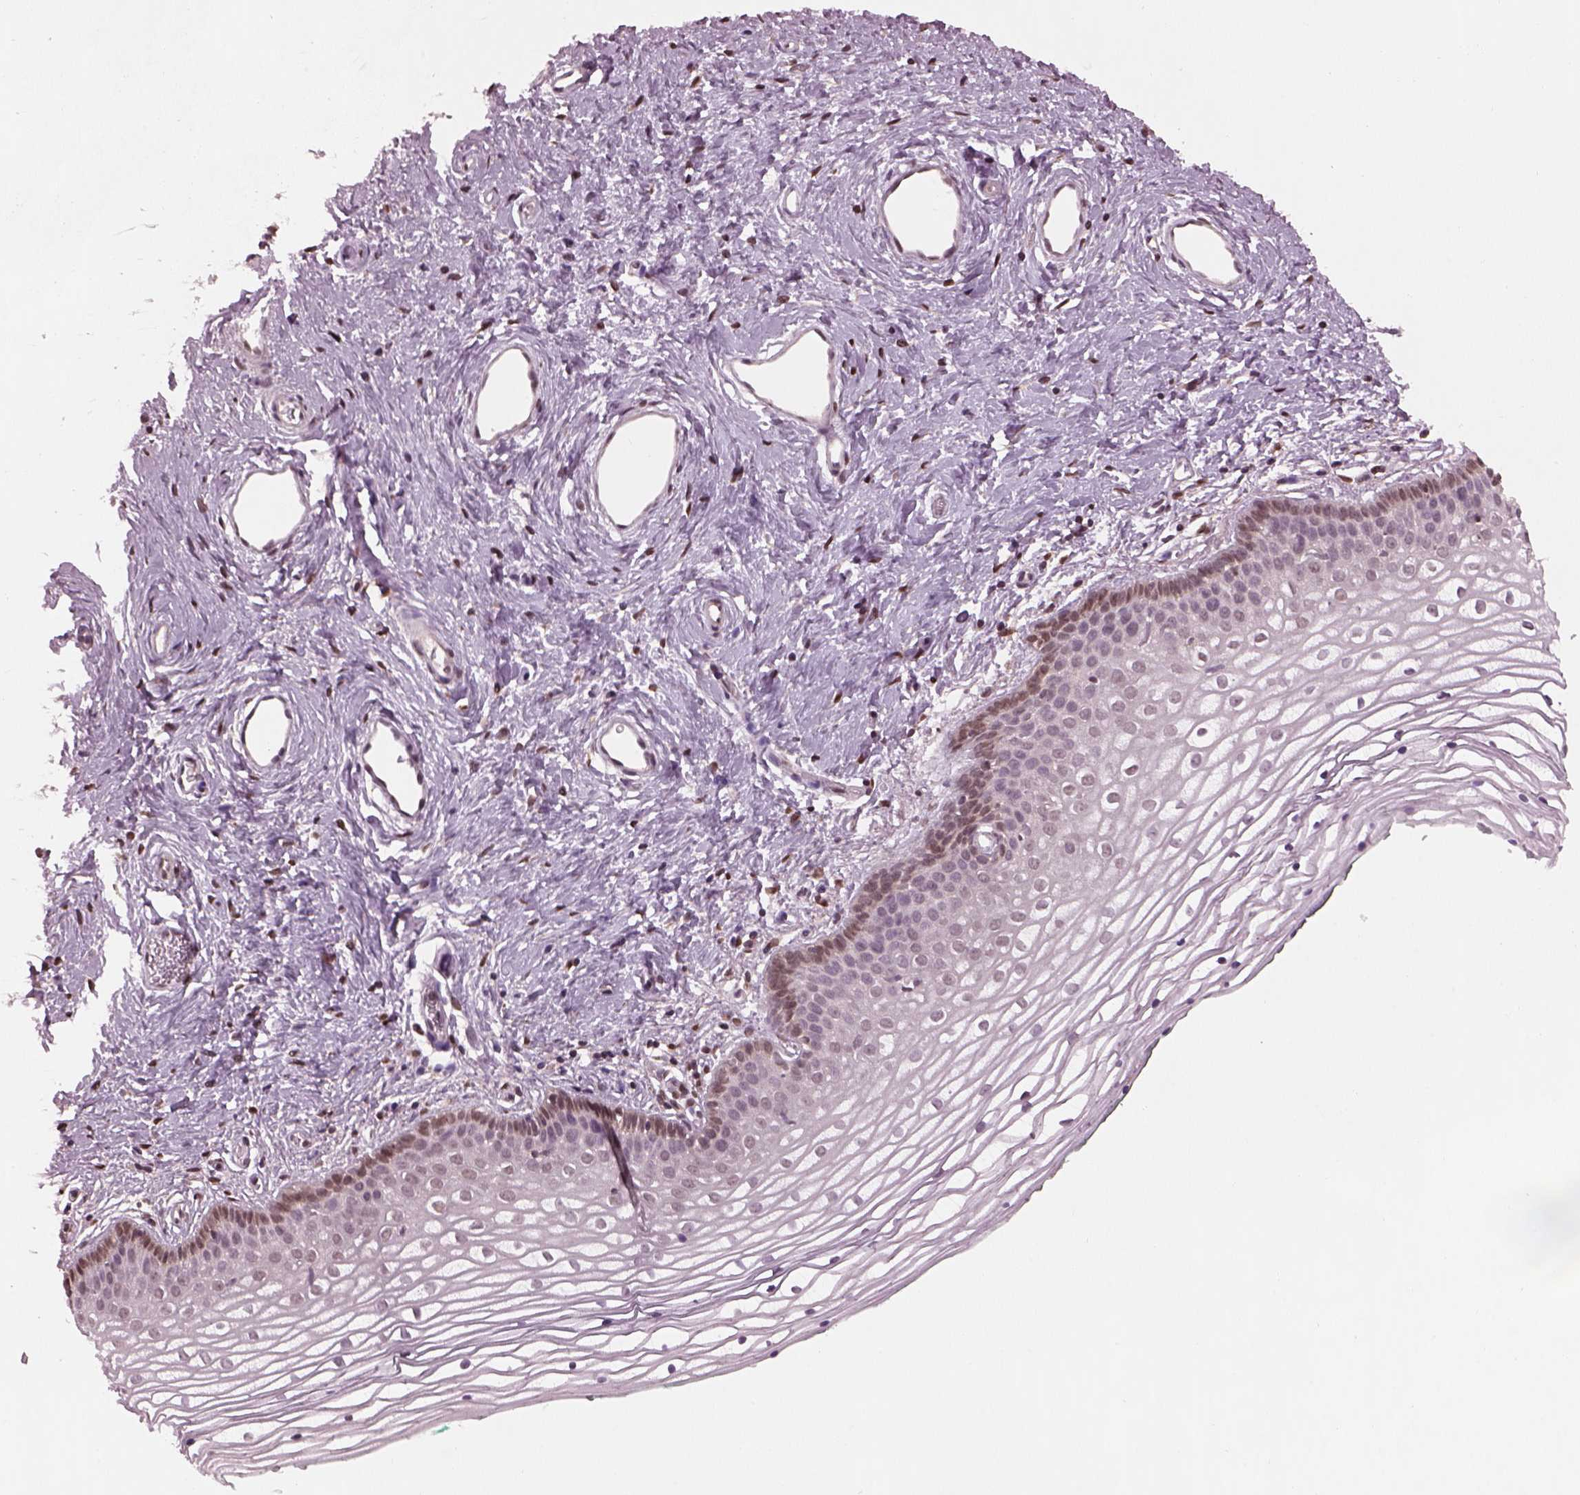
{"staining": {"intensity": "weak", "quantity": "<25%", "location": "cytoplasmic/membranous,nuclear"}, "tissue": "vagina", "cell_type": "Squamous epithelial cells", "image_type": "normal", "snomed": [{"axis": "morphology", "description": "Normal tissue, NOS"}, {"axis": "topography", "description": "Vagina"}], "caption": "DAB (3,3'-diaminobenzidine) immunohistochemical staining of unremarkable human vagina shows no significant staining in squamous epithelial cells. The staining is performed using DAB (3,3'-diaminobenzidine) brown chromogen with nuclei counter-stained in using hematoxylin.", "gene": "SRI", "patient": {"sex": "female", "age": 36}}